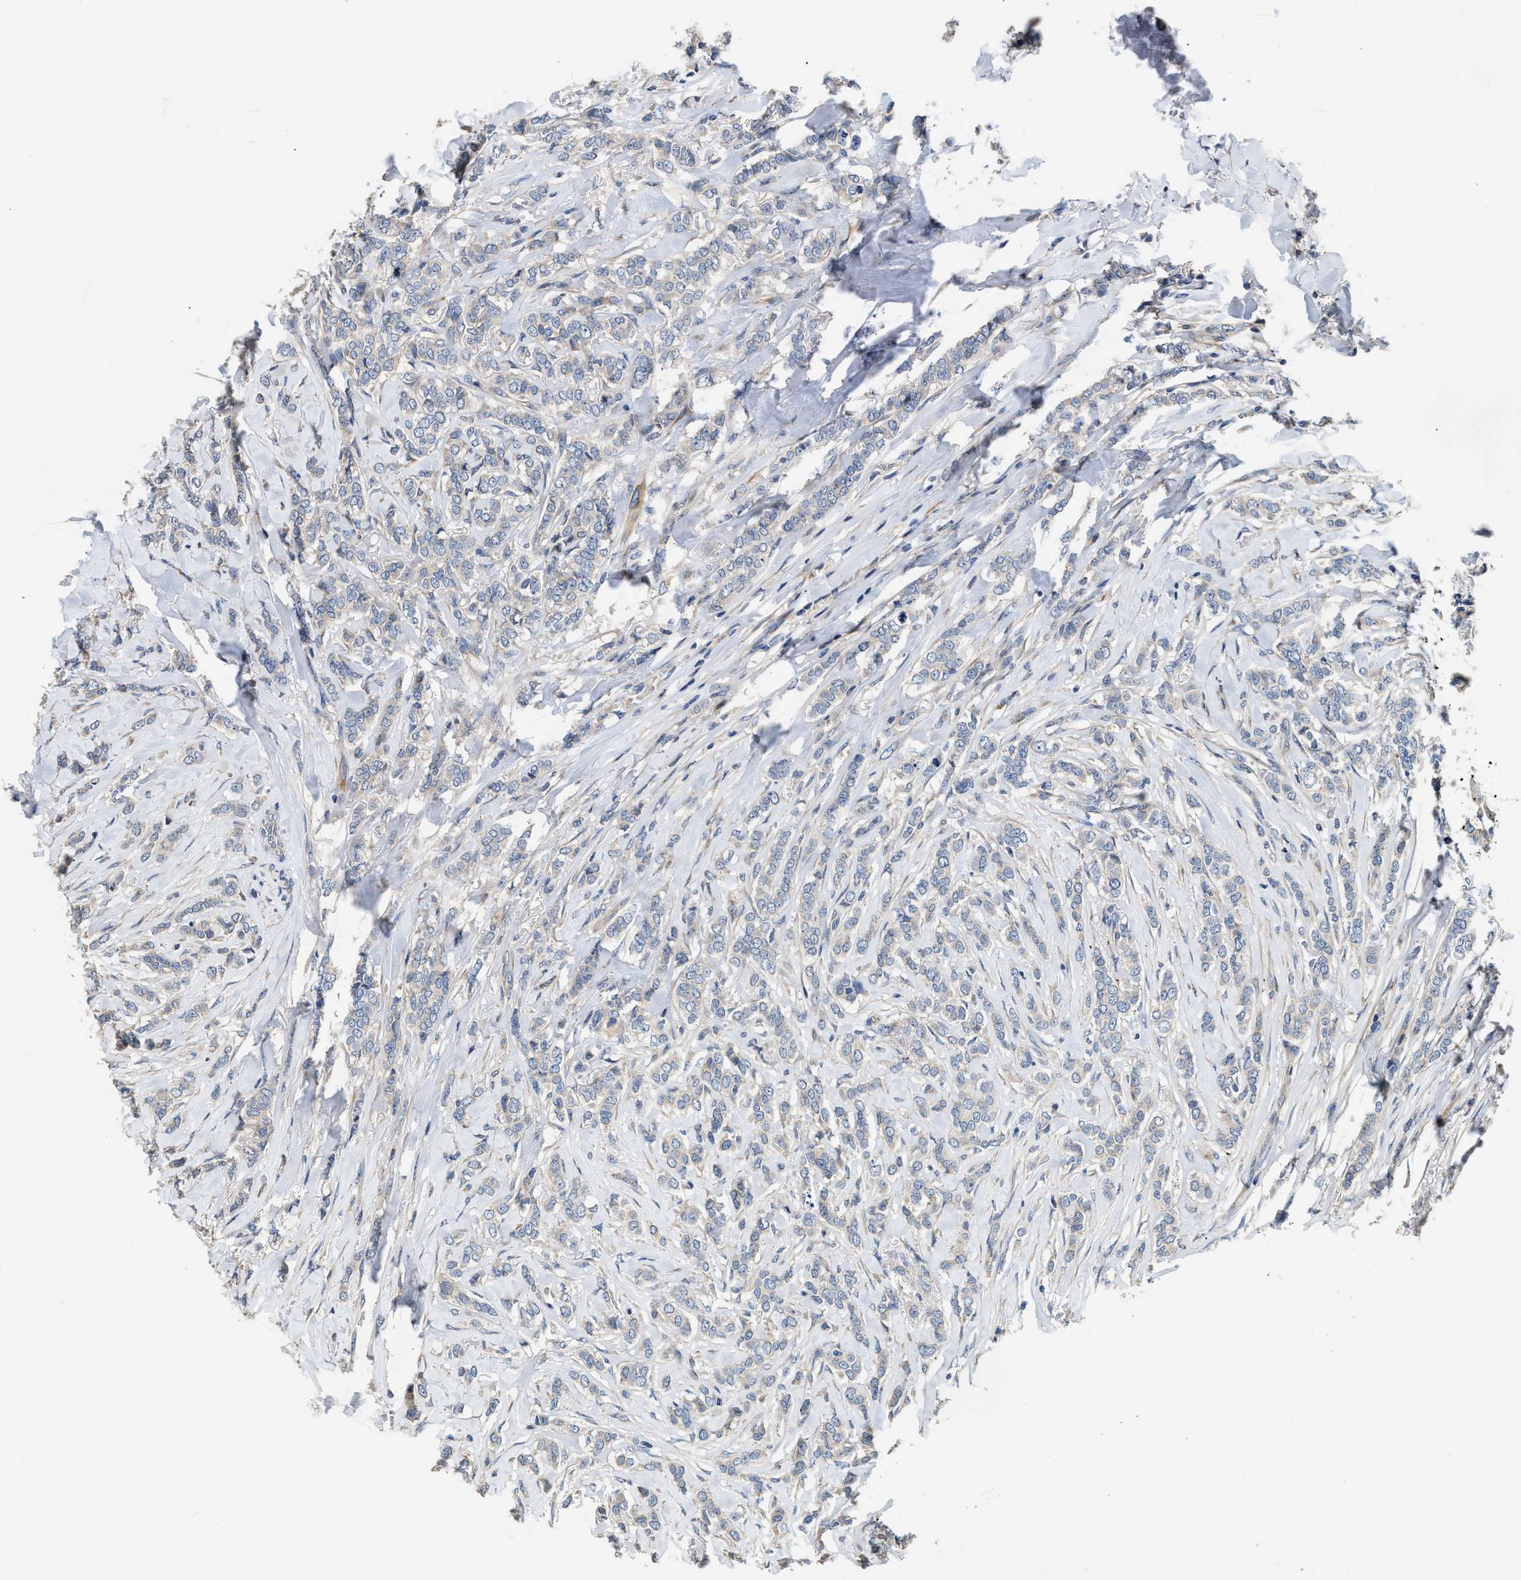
{"staining": {"intensity": "negative", "quantity": "none", "location": "none"}, "tissue": "breast cancer", "cell_type": "Tumor cells", "image_type": "cancer", "snomed": [{"axis": "morphology", "description": "Lobular carcinoma"}, {"axis": "topography", "description": "Skin"}, {"axis": "topography", "description": "Breast"}], "caption": "Immunohistochemical staining of breast cancer reveals no significant expression in tumor cells.", "gene": "IL17RC", "patient": {"sex": "female", "age": 46}}